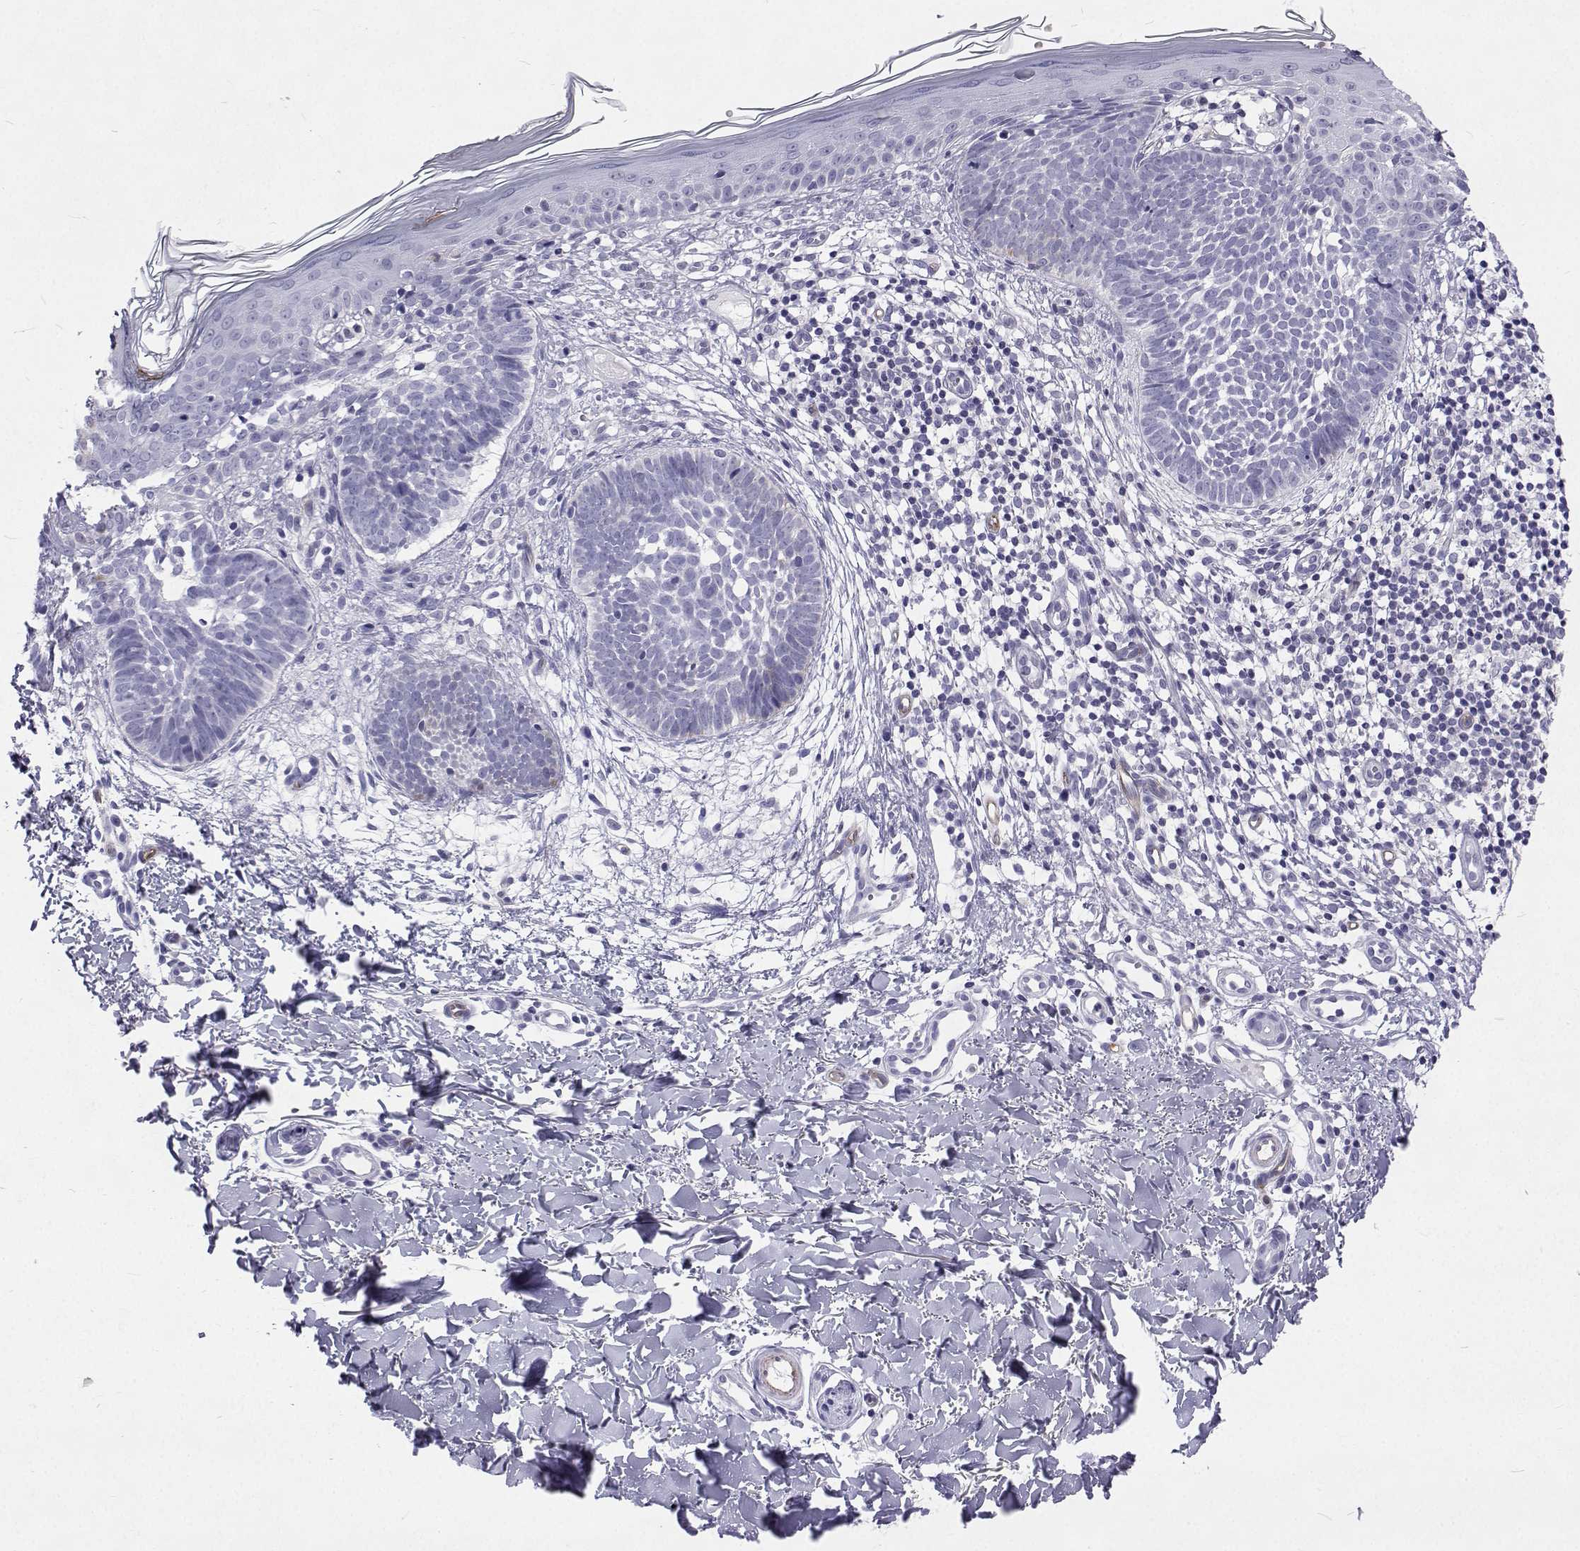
{"staining": {"intensity": "negative", "quantity": "none", "location": "none"}, "tissue": "skin cancer", "cell_type": "Tumor cells", "image_type": "cancer", "snomed": [{"axis": "morphology", "description": "Basal cell carcinoma"}, {"axis": "topography", "description": "Skin"}], "caption": "The image exhibits no significant positivity in tumor cells of skin cancer (basal cell carcinoma).", "gene": "GALM", "patient": {"sex": "female", "age": 51}}